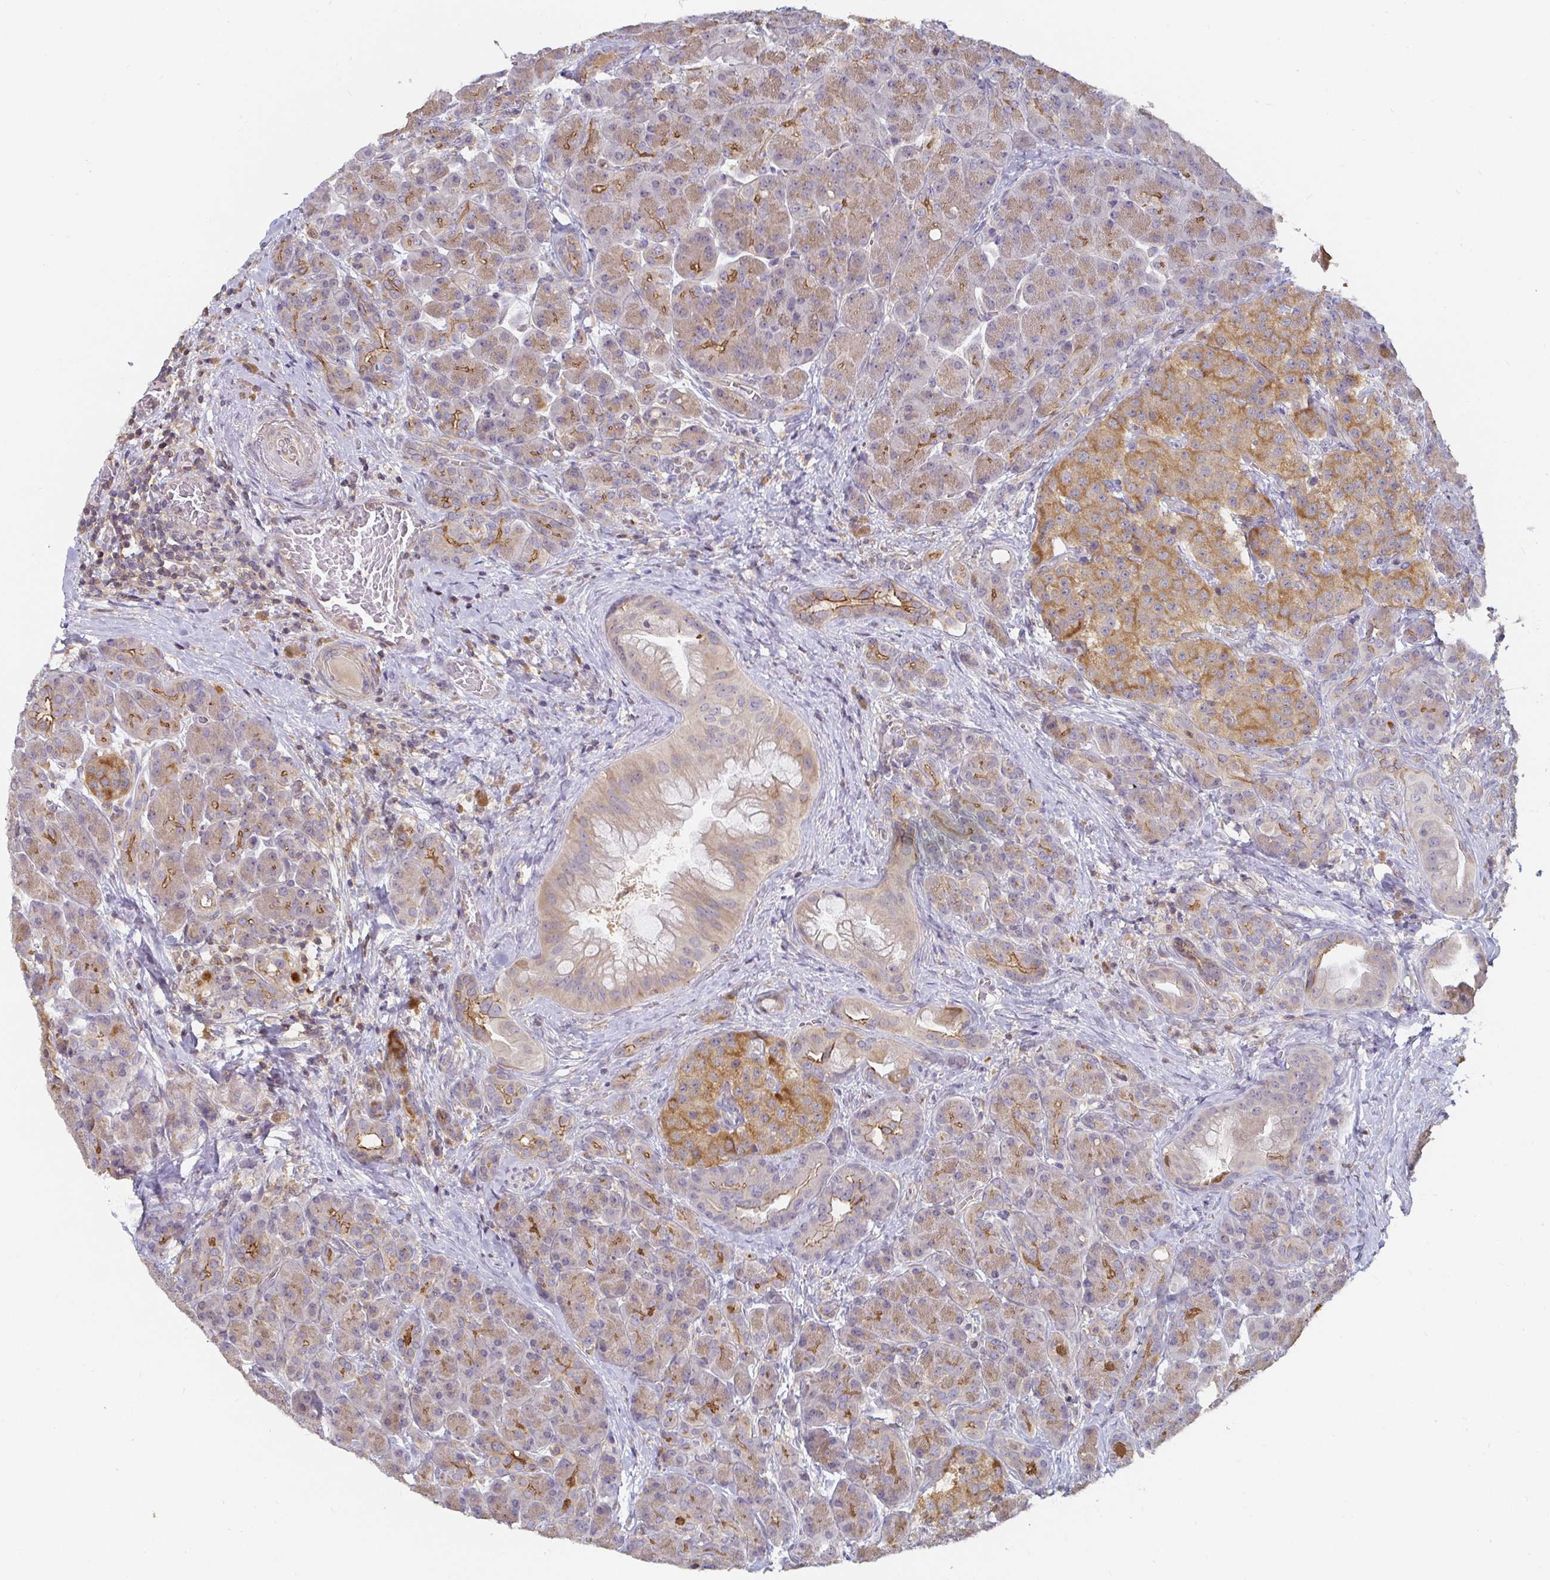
{"staining": {"intensity": "moderate", "quantity": "<25%", "location": "cytoplasmic/membranous"}, "tissue": "pancreas", "cell_type": "Exocrine glandular cells", "image_type": "normal", "snomed": [{"axis": "morphology", "description": "Normal tissue, NOS"}, {"axis": "topography", "description": "Pancreas"}], "caption": "Immunohistochemistry (IHC) micrograph of unremarkable pancreas stained for a protein (brown), which exhibits low levels of moderate cytoplasmic/membranous staining in approximately <25% of exocrine glandular cells.", "gene": "CDH18", "patient": {"sex": "male", "age": 55}}